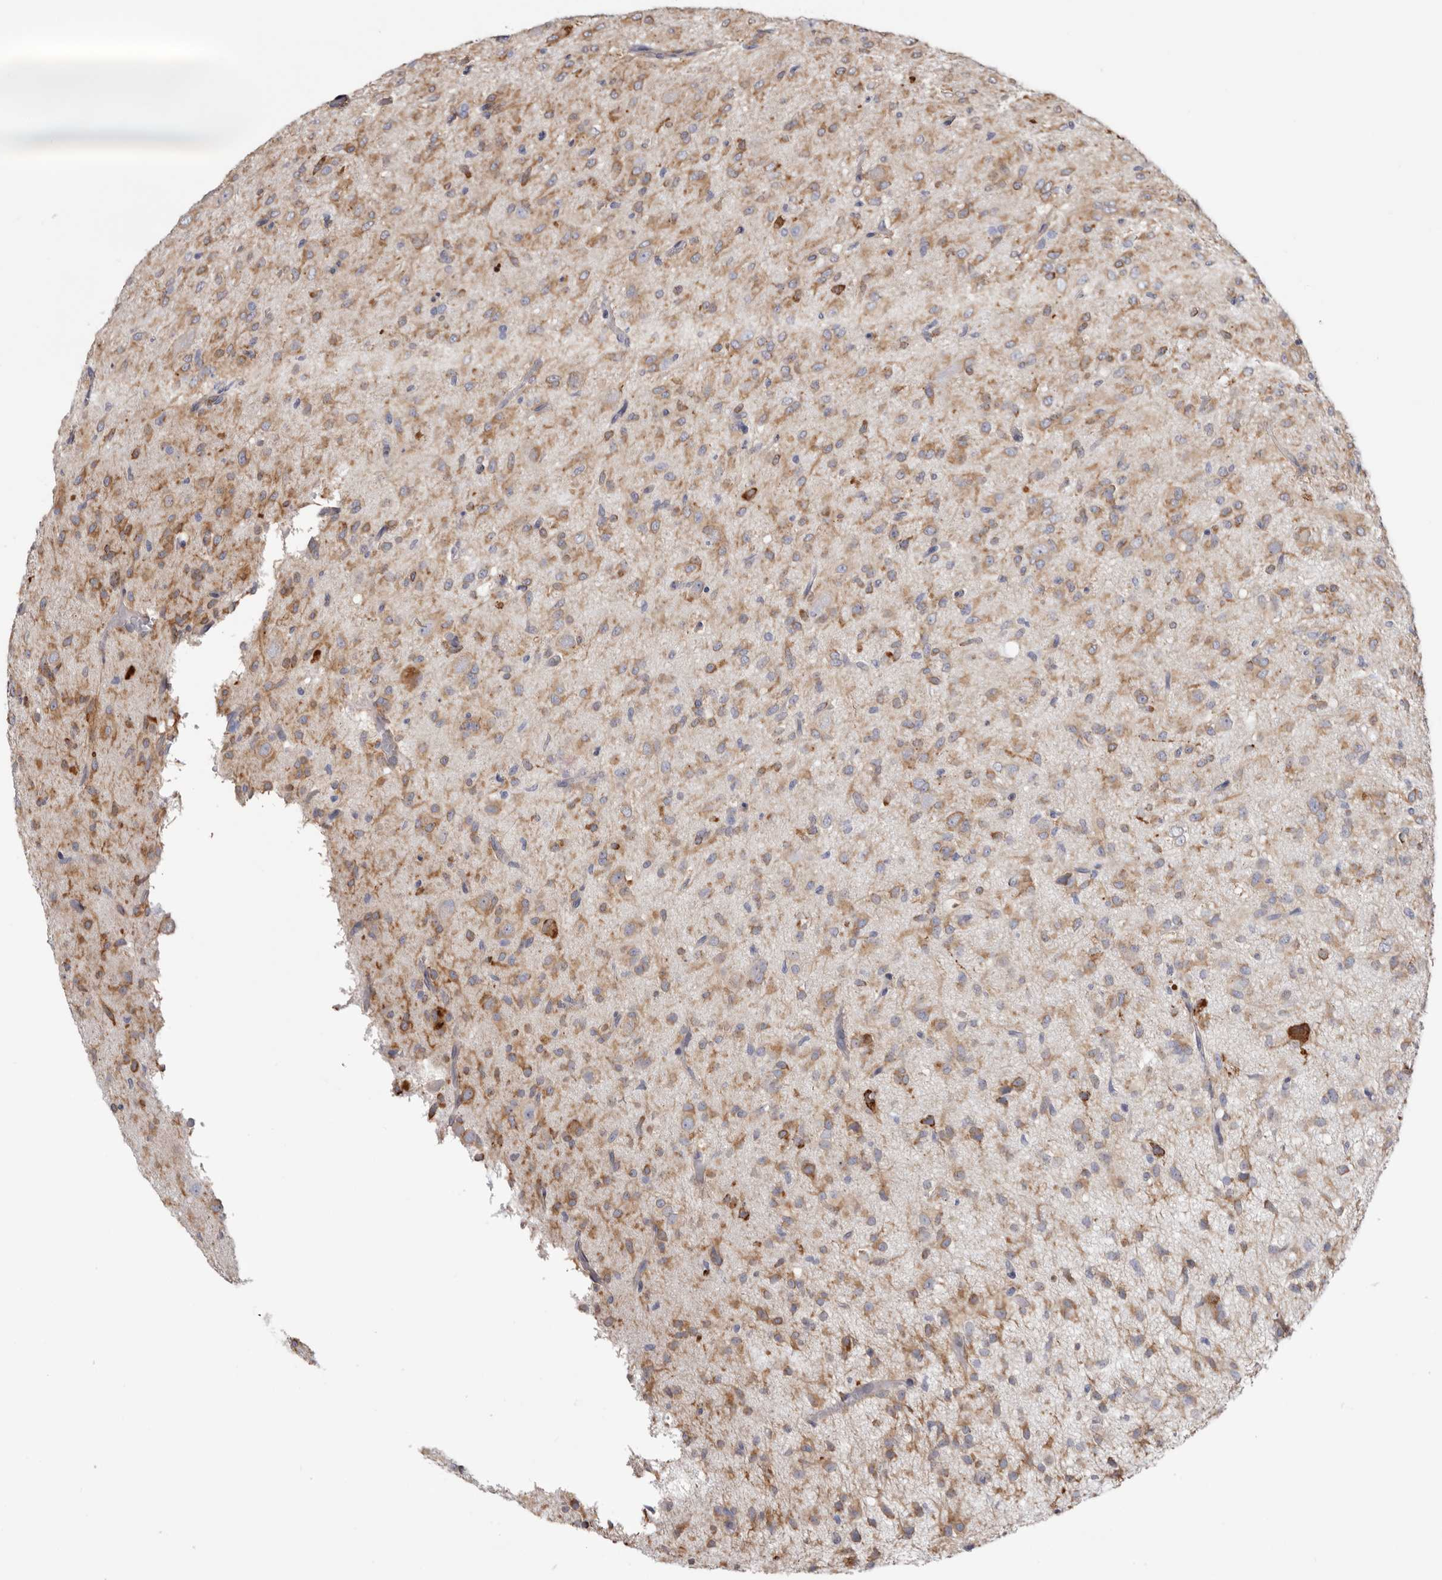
{"staining": {"intensity": "moderate", "quantity": ">75%", "location": "cytoplasmic/membranous"}, "tissue": "glioma", "cell_type": "Tumor cells", "image_type": "cancer", "snomed": [{"axis": "morphology", "description": "Glioma, malignant, High grade"}, {"axis": "topography", "description": "Brain"}], "caption": "IHC (DAB) staining of human glioma reveals moderate cytoplasmic/membranous protein positivity in approximately >75% of tumor cells.", "gene": "SEMA3E", "patient": {"sex": "female", "age": 59}}